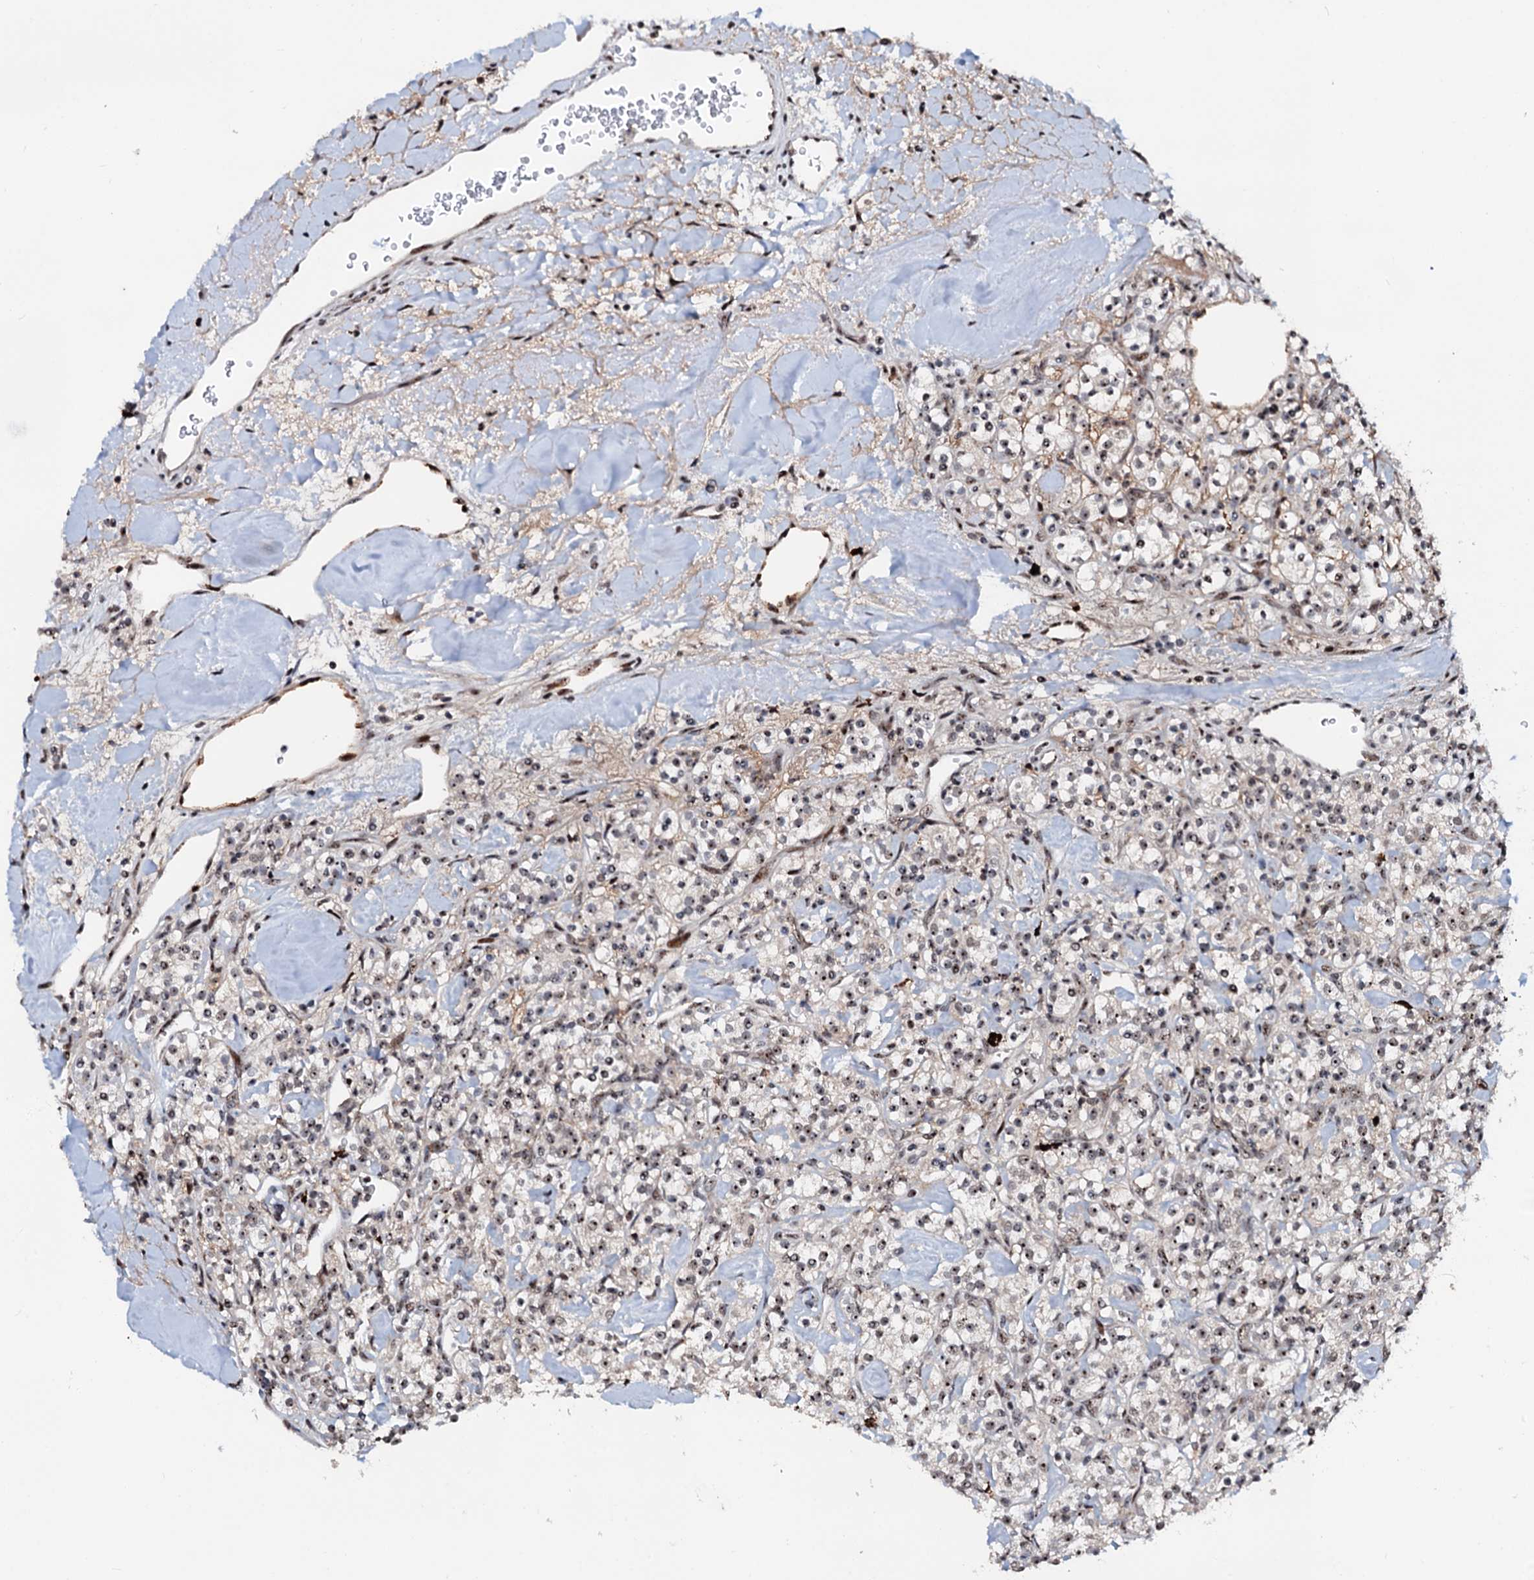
{"staining": {"intensity": "weak", "quantity": ">75%", "location": "nuclear"}, "tissue": "renal cancer", "cell_type": "Tumor cells", "image_type": "cancer", "snomed": [{"axis": "morphology", "description": "Adenocarcinoma, NOS"}, {"axis": "topography", "description": "Kidney"}], "caption": "An image of human adenocarcinoma (renal) stained for a protein displays weak nuclear brown staining in tumor cells.", "gene": "NEUROG3", "patient": {"sex": "male", "age": 77}}